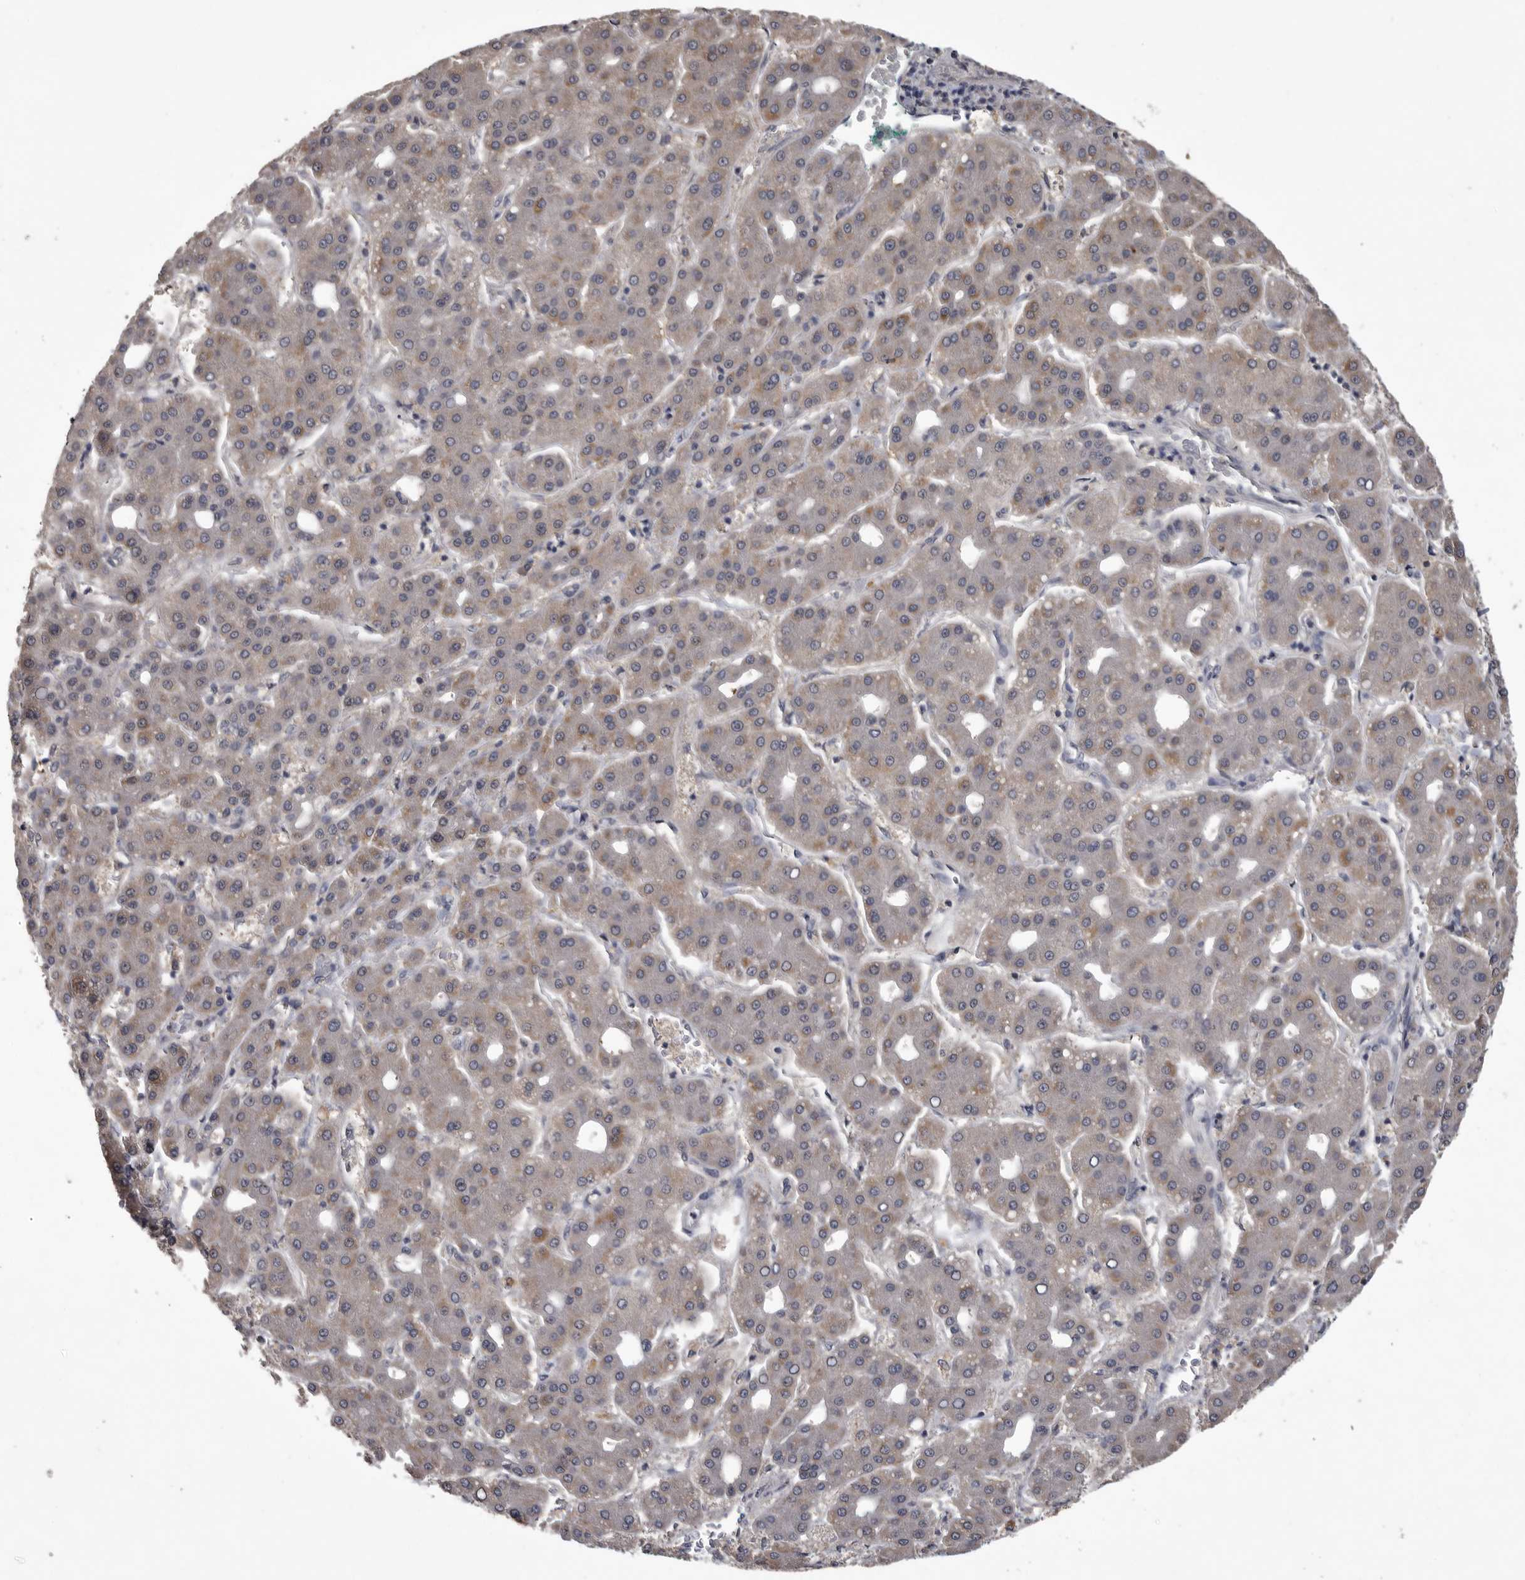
{"staining": {"intensity": "weak", "quantity": "25%-75%", "location": "cytoplasmic/membranous"}, "tissue": "liver cancer", "cell_type": "Tumor cells", "image_type": "cancer", "snomed": [{"axis": "morphology", "description": "Carcinoma, Hepatocellular, NOS"}, {"axis": "topography", "description": "Liver"}], "caption": "Liver cancer stained with IHC exhibits weak cytoplasmic/membranous expression in about 25%-75% of tumor cells.", "gene": "ZNF114", "patient": {"sex": "male", "age": 65}}